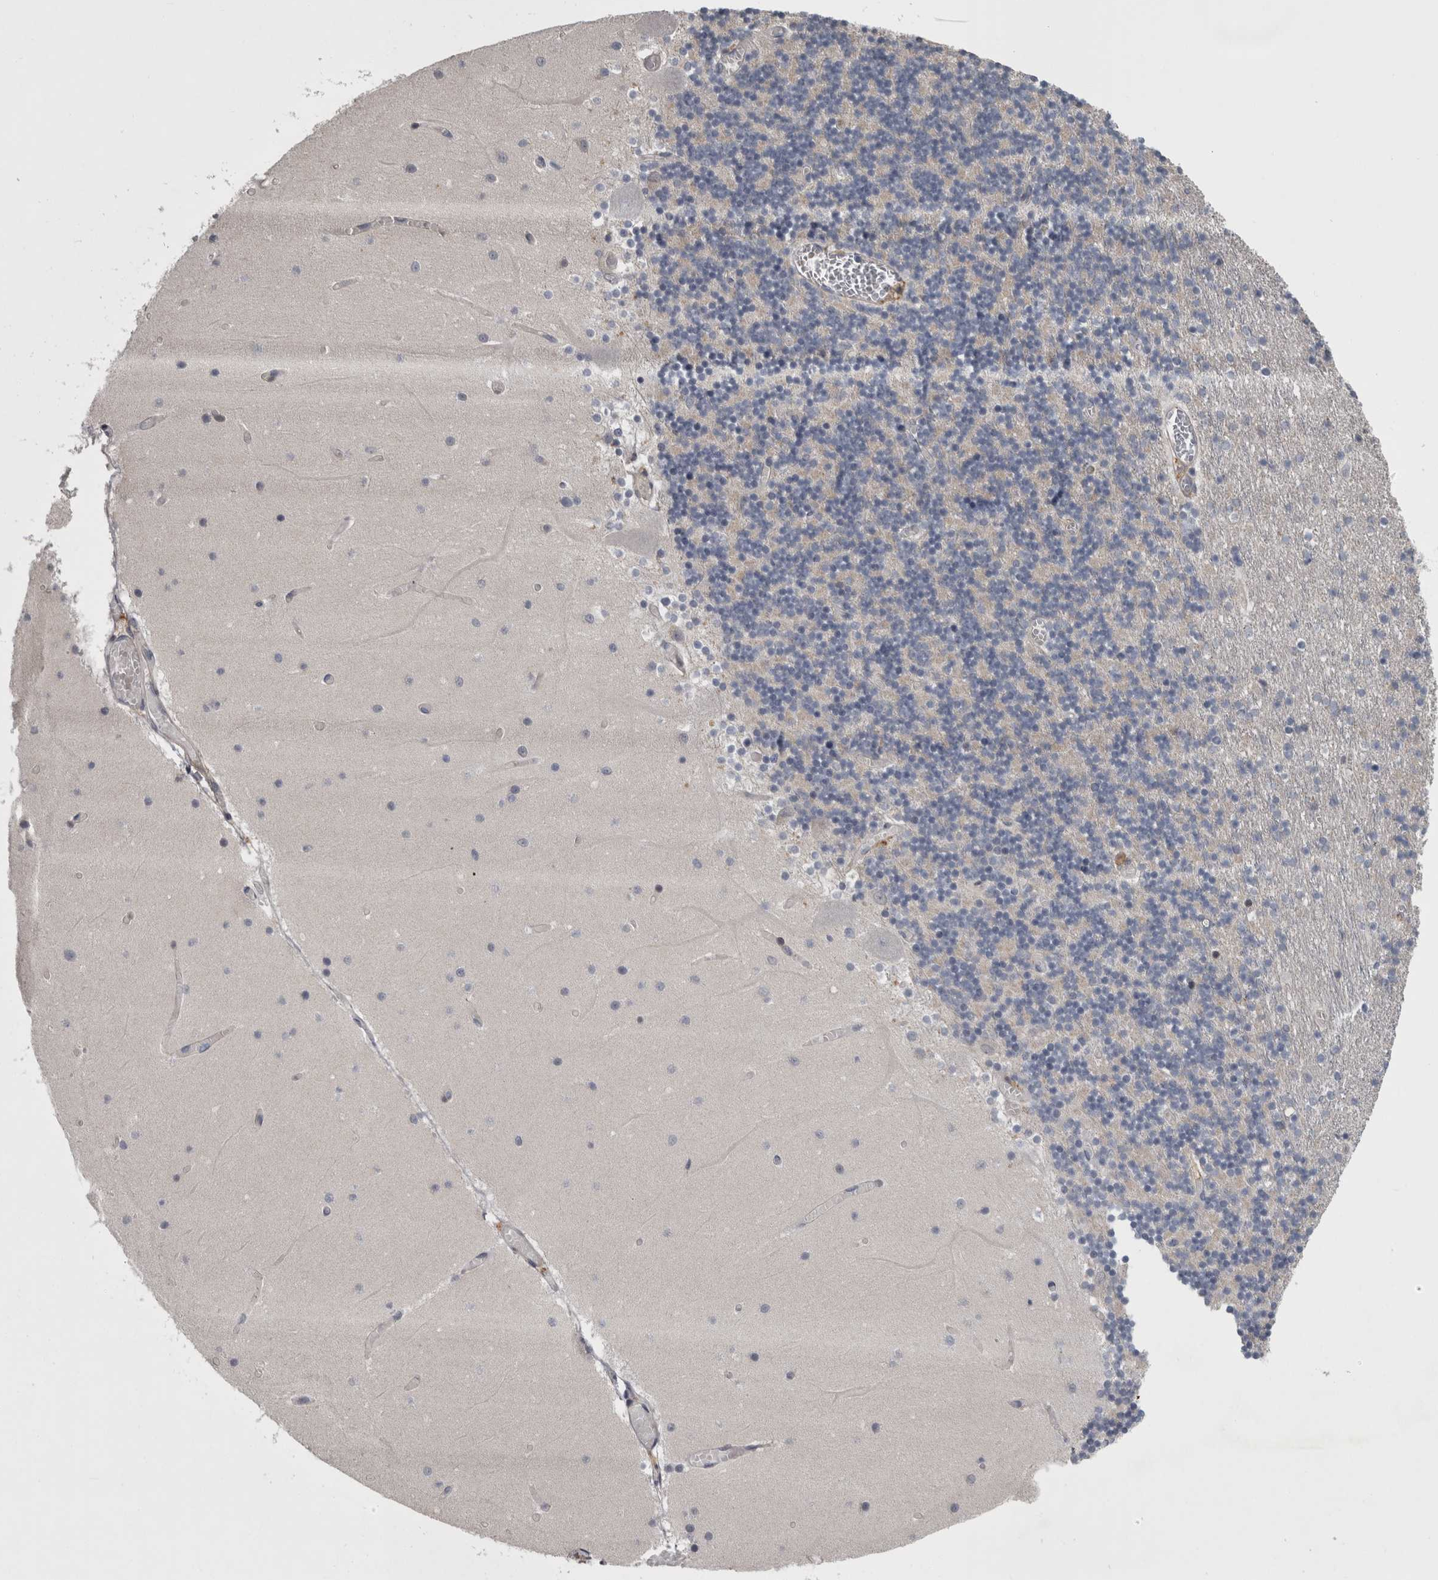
{"staining": {"intensity": "negative", "quantity": "none", "location": "none"}, "tissue": "cerebellum", "cell_type": "Cells in granular layer", "image_type": "normal", "snomed": [{"axis": "morphology", "description": "Normal tissue, NOS"}, {"axis": "topography", "description": "Cerebellum"}], "caption": "DAB immunohistochemical staining of unremarkable cerebellum demonstrates no significant expression in cells in granular layer.", "gene": "PRKCI", "patient": {"sex": "female", "age": 28}}